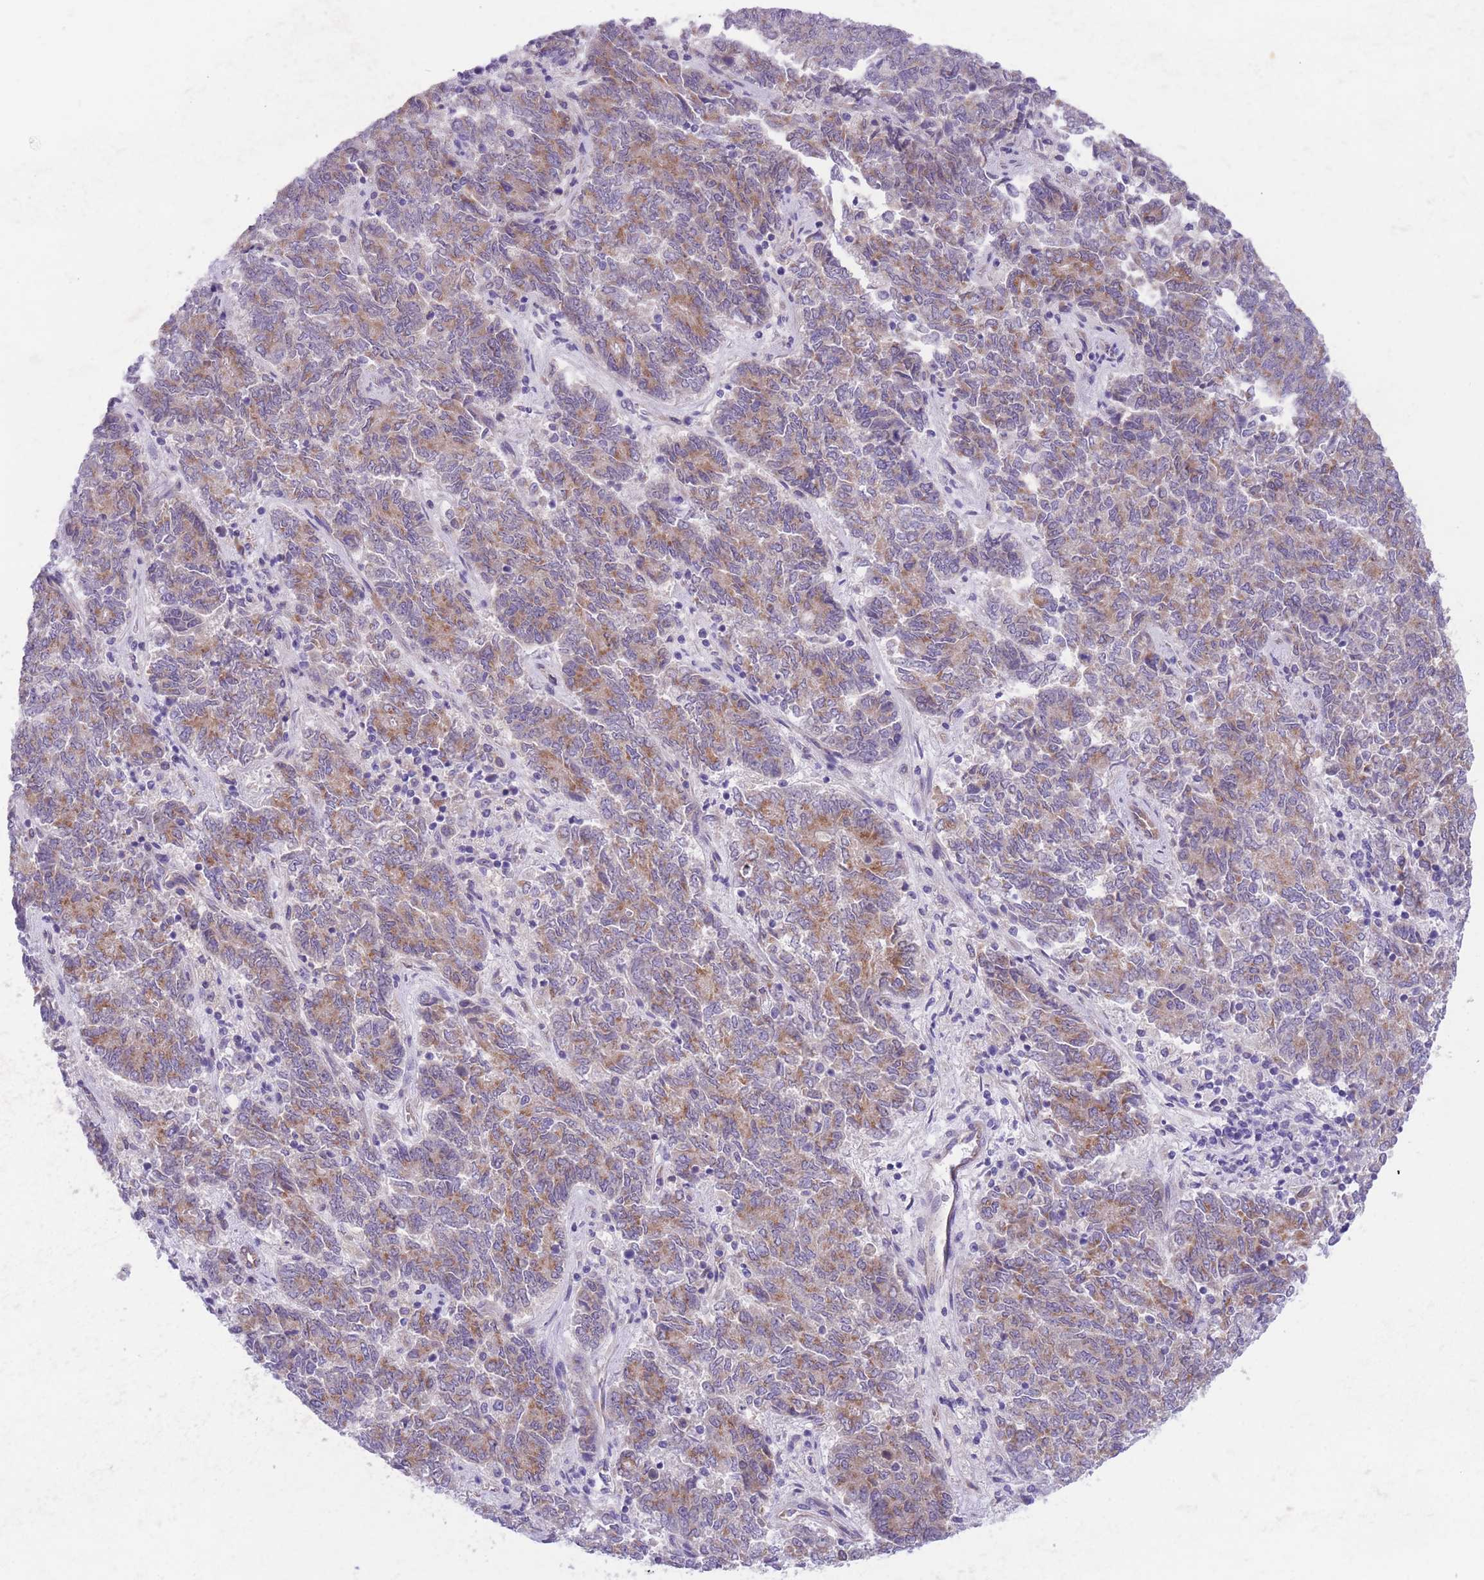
{"staining": {"intensity": "moderate", "quantity": "25%-75%", "location": "cytoplasmic/membranous"}, "tissue": "endometrial cancer", "cell_type": "Tumor cells", "image_type": "cancer", "snomed": [{"axis": "morphology", "description": "Adenocarcinoma, NOS"}, {"axis": "topography", "description": "Endometrium"}], "caption": "Protein staining displays moderate cytoplasmic/membranous staining in approximately 25%-75% of tumor cells in endometrial adenocarcinoma. The staining is performed using DAB brown chromogen to label protein expression. The nuclei are counter-stained blue using hematoxylin.", "gene": "WWOX", "patient": {"sex": "female", "age": 80}}